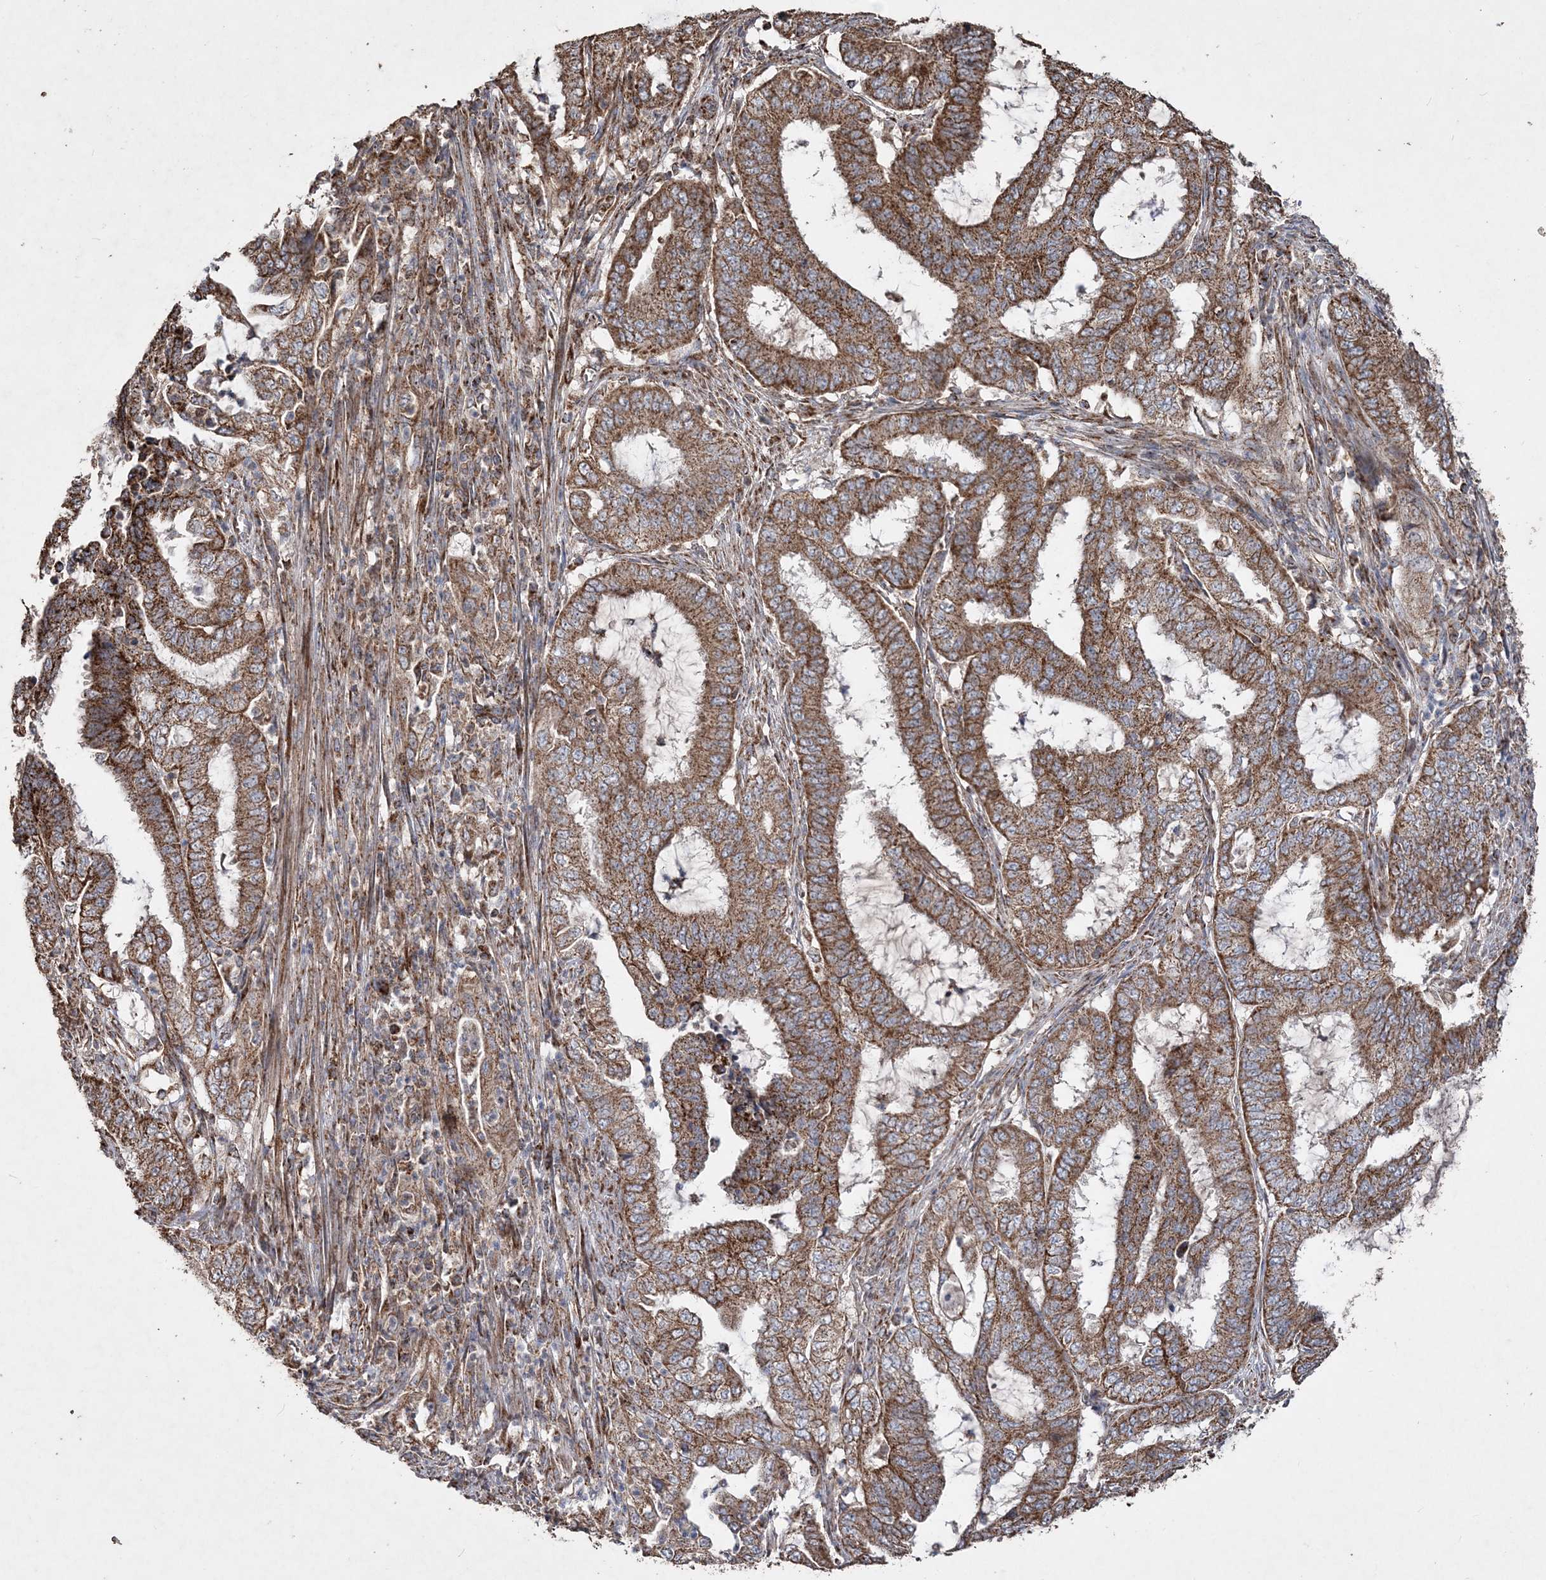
{"staining": {"intensity": "strong", "quantity": ">75%", "location": "cytoplasmic/membranous"}, "tissue": "endometrial cancer", "cell_type": "Tumor cells", "image_type": "cancer", "snomed": [{"axis": "morphology", "description": "Adenocarcinoma, NOS"}, {"axis": "topography", "description": "Endometrium"}], "caption": "Adenocarcinoma (endometrial) stained with DAB immunohistochemistry demonstrates high levels of strong cytoplasmic/membranous staining in approximately >75% of tumor cells. (DAB = brown stain, brightfield microscopy at high magnification).", "gene": "POC5", "patient": {"sex": "female", "age": 51}}